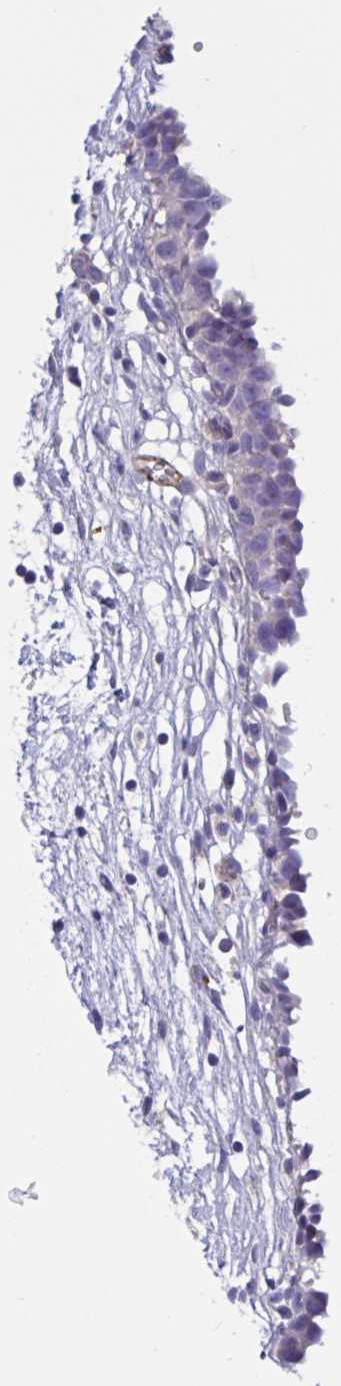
{"staining": {"intensity": "weak", "quantity": "<25%", "location": "cytoplasmic/membranous"}, "tissue": "urinary bladder", "cell_type": "Urothelial cells", "image_type": "normal", "snomed": [{"axis": "morphology", "description": "Normal tissue, NOS"}, {"axis": "topography", "description": "Urinary bladder"}], "caption": "The histopathology image reveals no significant positivity in urothelial cells of urinary bladder.", "gene": "SLC66A1", "patient": {"sex": "male", "age": 37}}